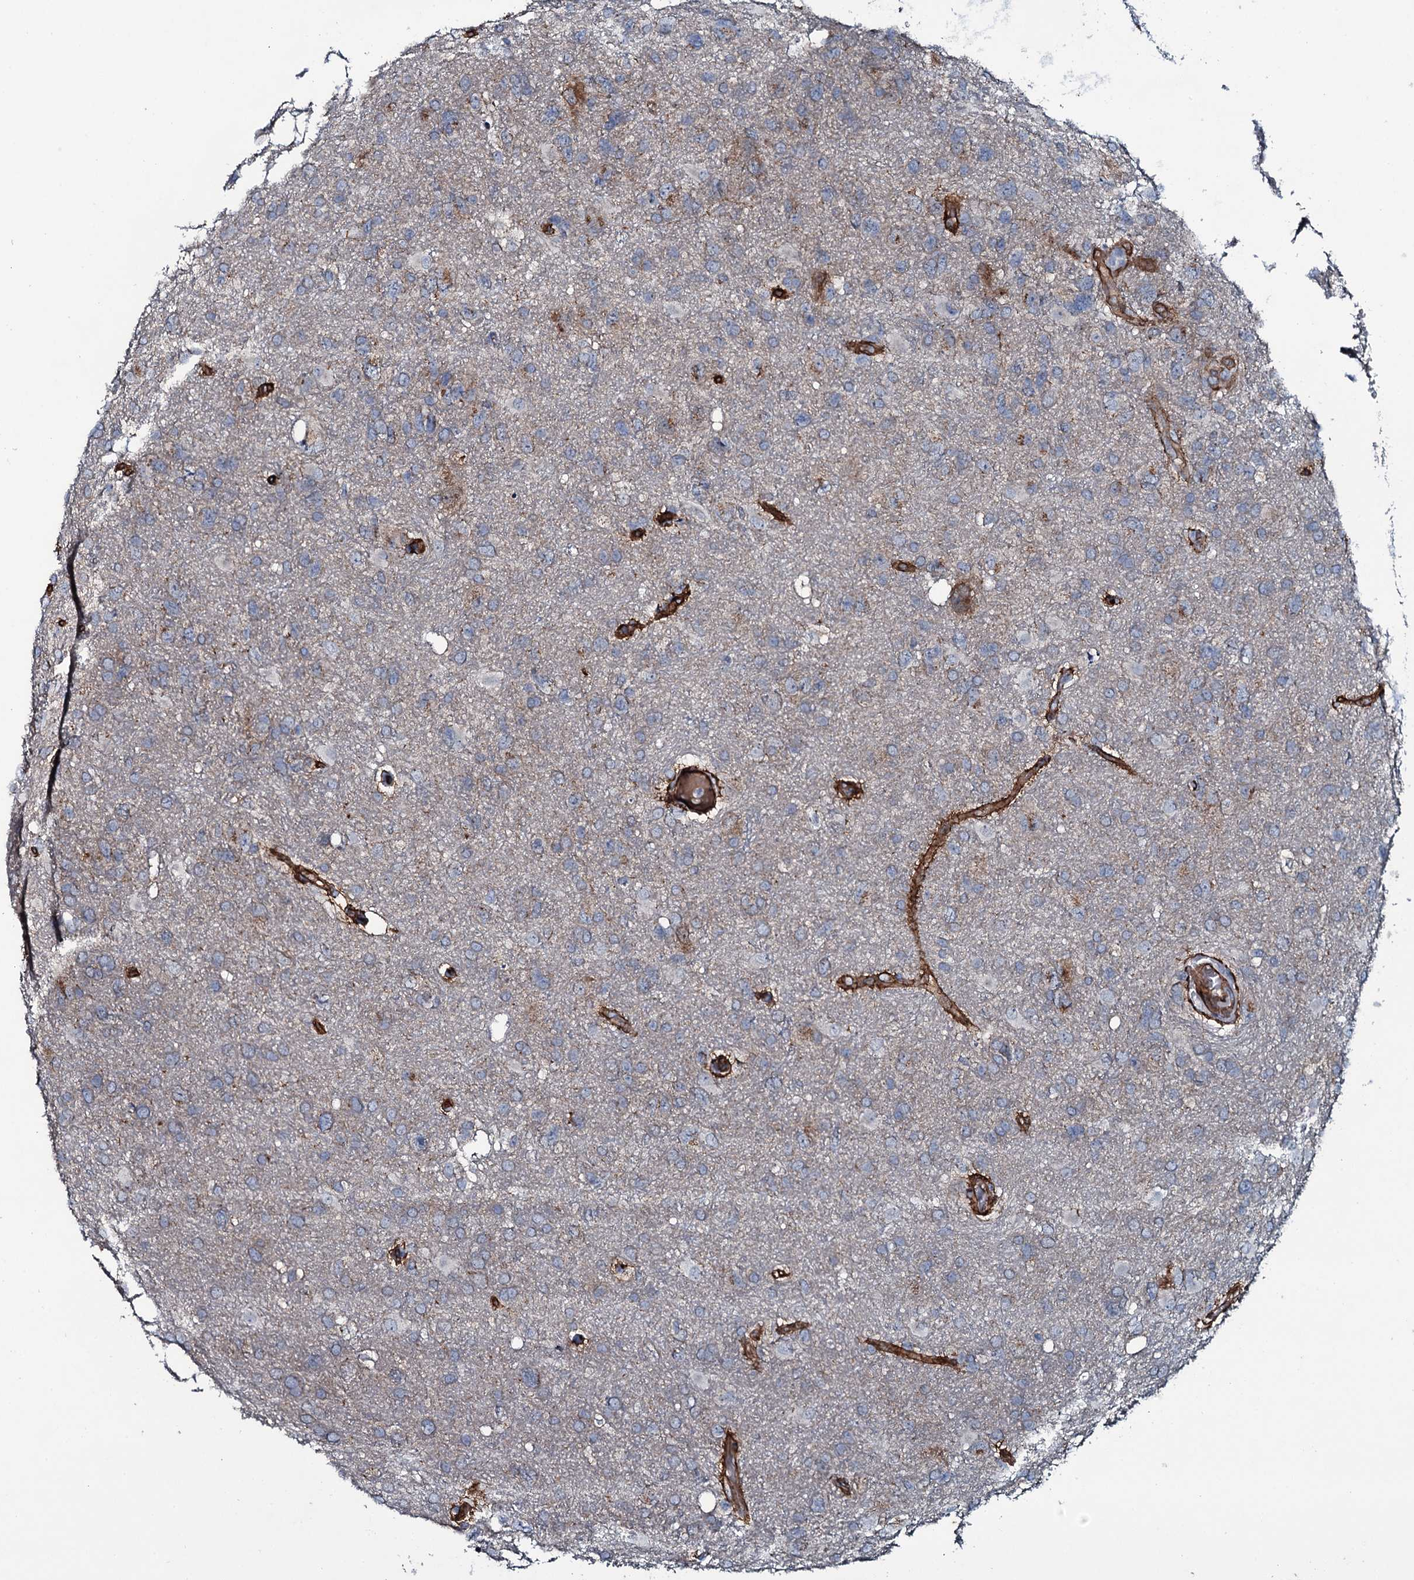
{"staining": {"intensity": "weak", "quantity": "25%-75%", "location": "cytoplasmic/membranous"}, "tissue": "glioma", "cell_type": "Tumor cells", "image_type": "cancer", "snomed": [{"axis": "morphology", "description": "Glioma, malignant, High grade"}, {"axis": "topography", "description": "Brain"}], "caption": "Glioma was stained to show a protein in brown. There is low levels of weak cytoplasmic/membranous expression in about 25%-75% of tumor cells.", "gene": "CLEC14A", "patient": {"sex": "male", "age": 61}}